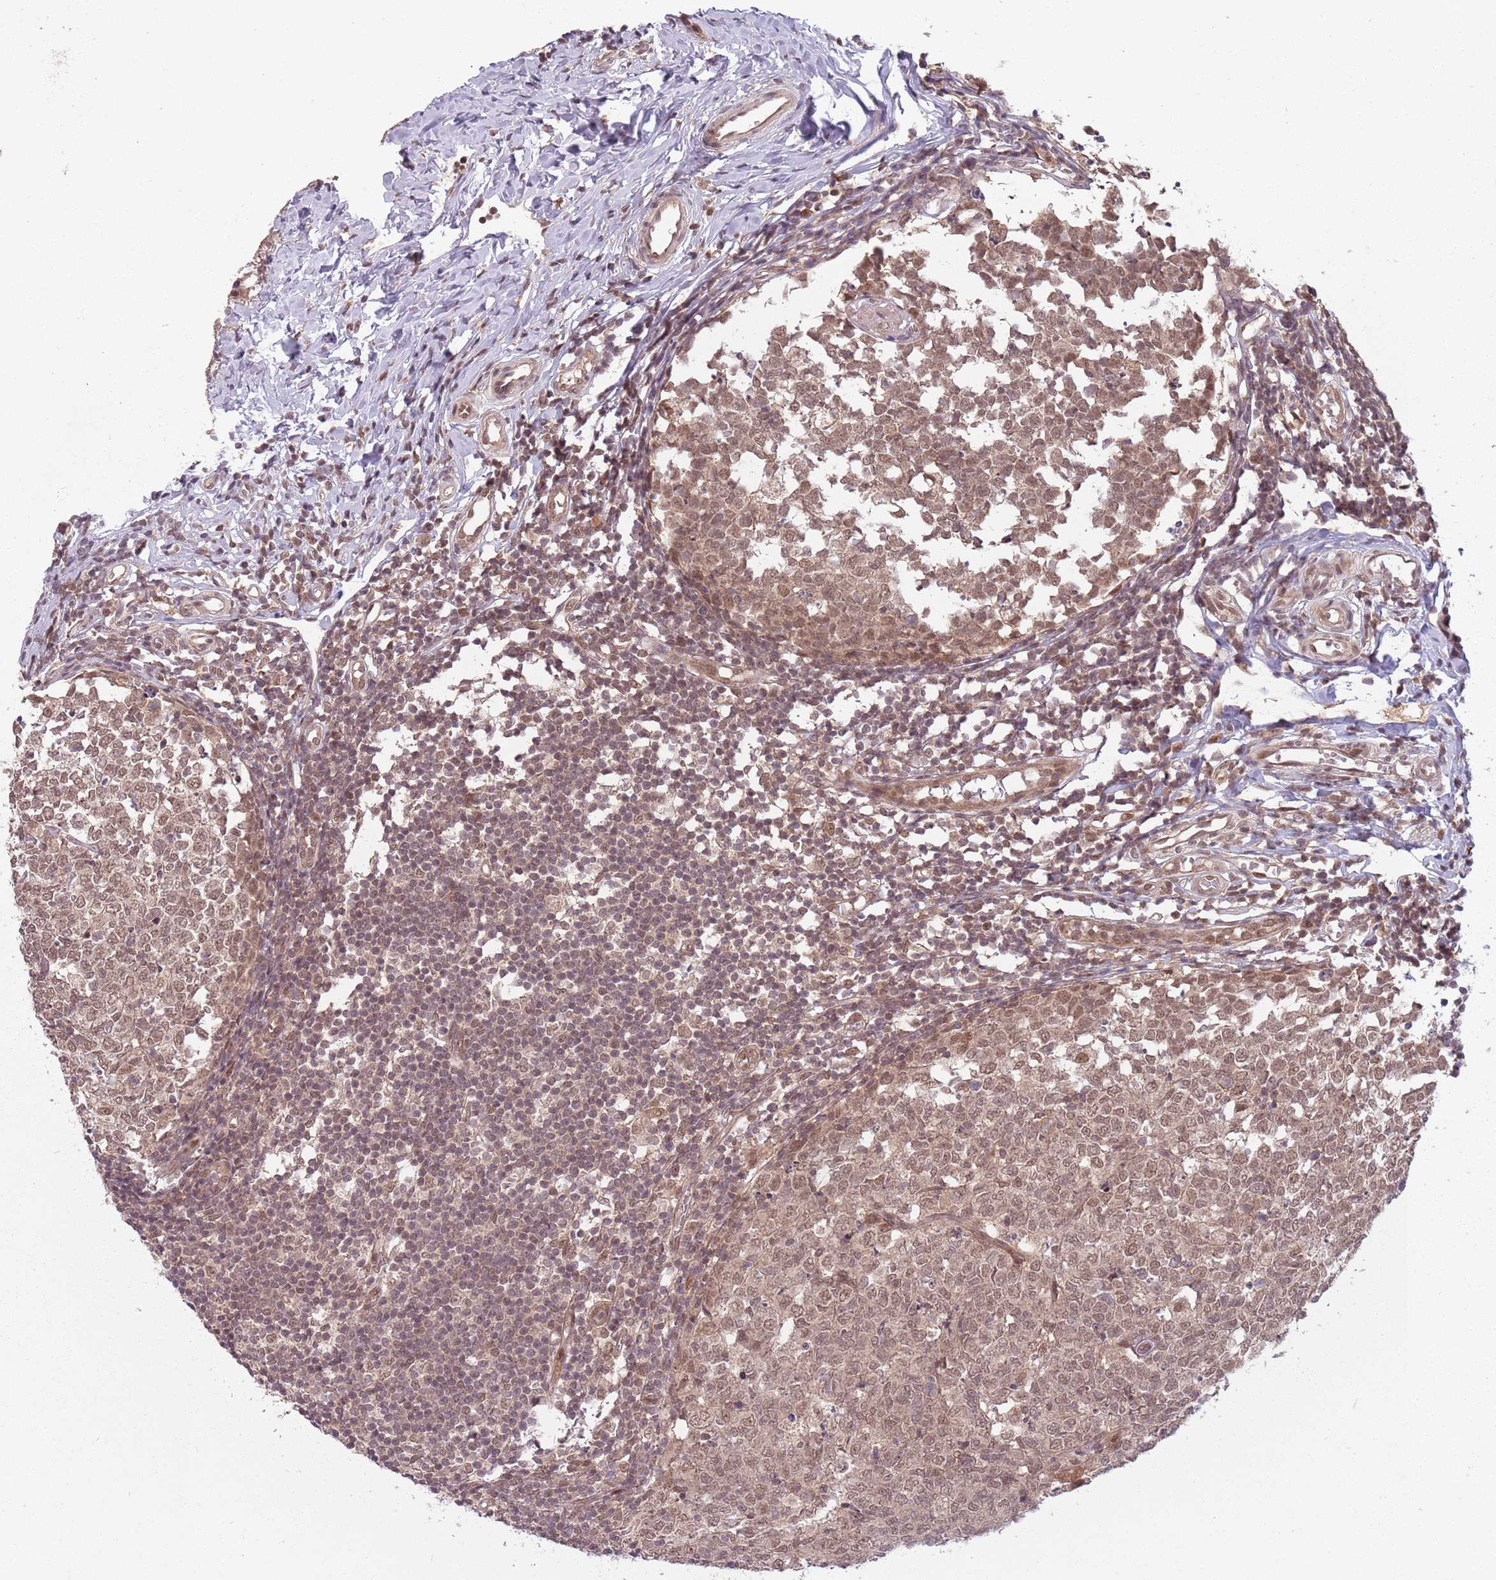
{"staining": {"intensity": "moderate", "quantity": ">75%", "location": "cytoplasmic/membranous,nuclear"}, "tissue": "appendix", "cell_type": "Glandular cells", "image_type": "normal", "snomed": [{"axis": "morphology", "description": "Normal tissue, NOS"}, {"axis": "topography", "description": "Appendix"}], "caption": "Appendix stained with DAB (3,3'-diaminobenzidine) immunohistochemistry exhibits medium levels of moderate cytoplasmic/membranous,nuclear expression in approximately >75% of glandular cells. (Brightfield microscopy of DAB IHC at high magnification).", "gene": "ADAMTS3", "patient": {"sex": "male", "age": 14}}